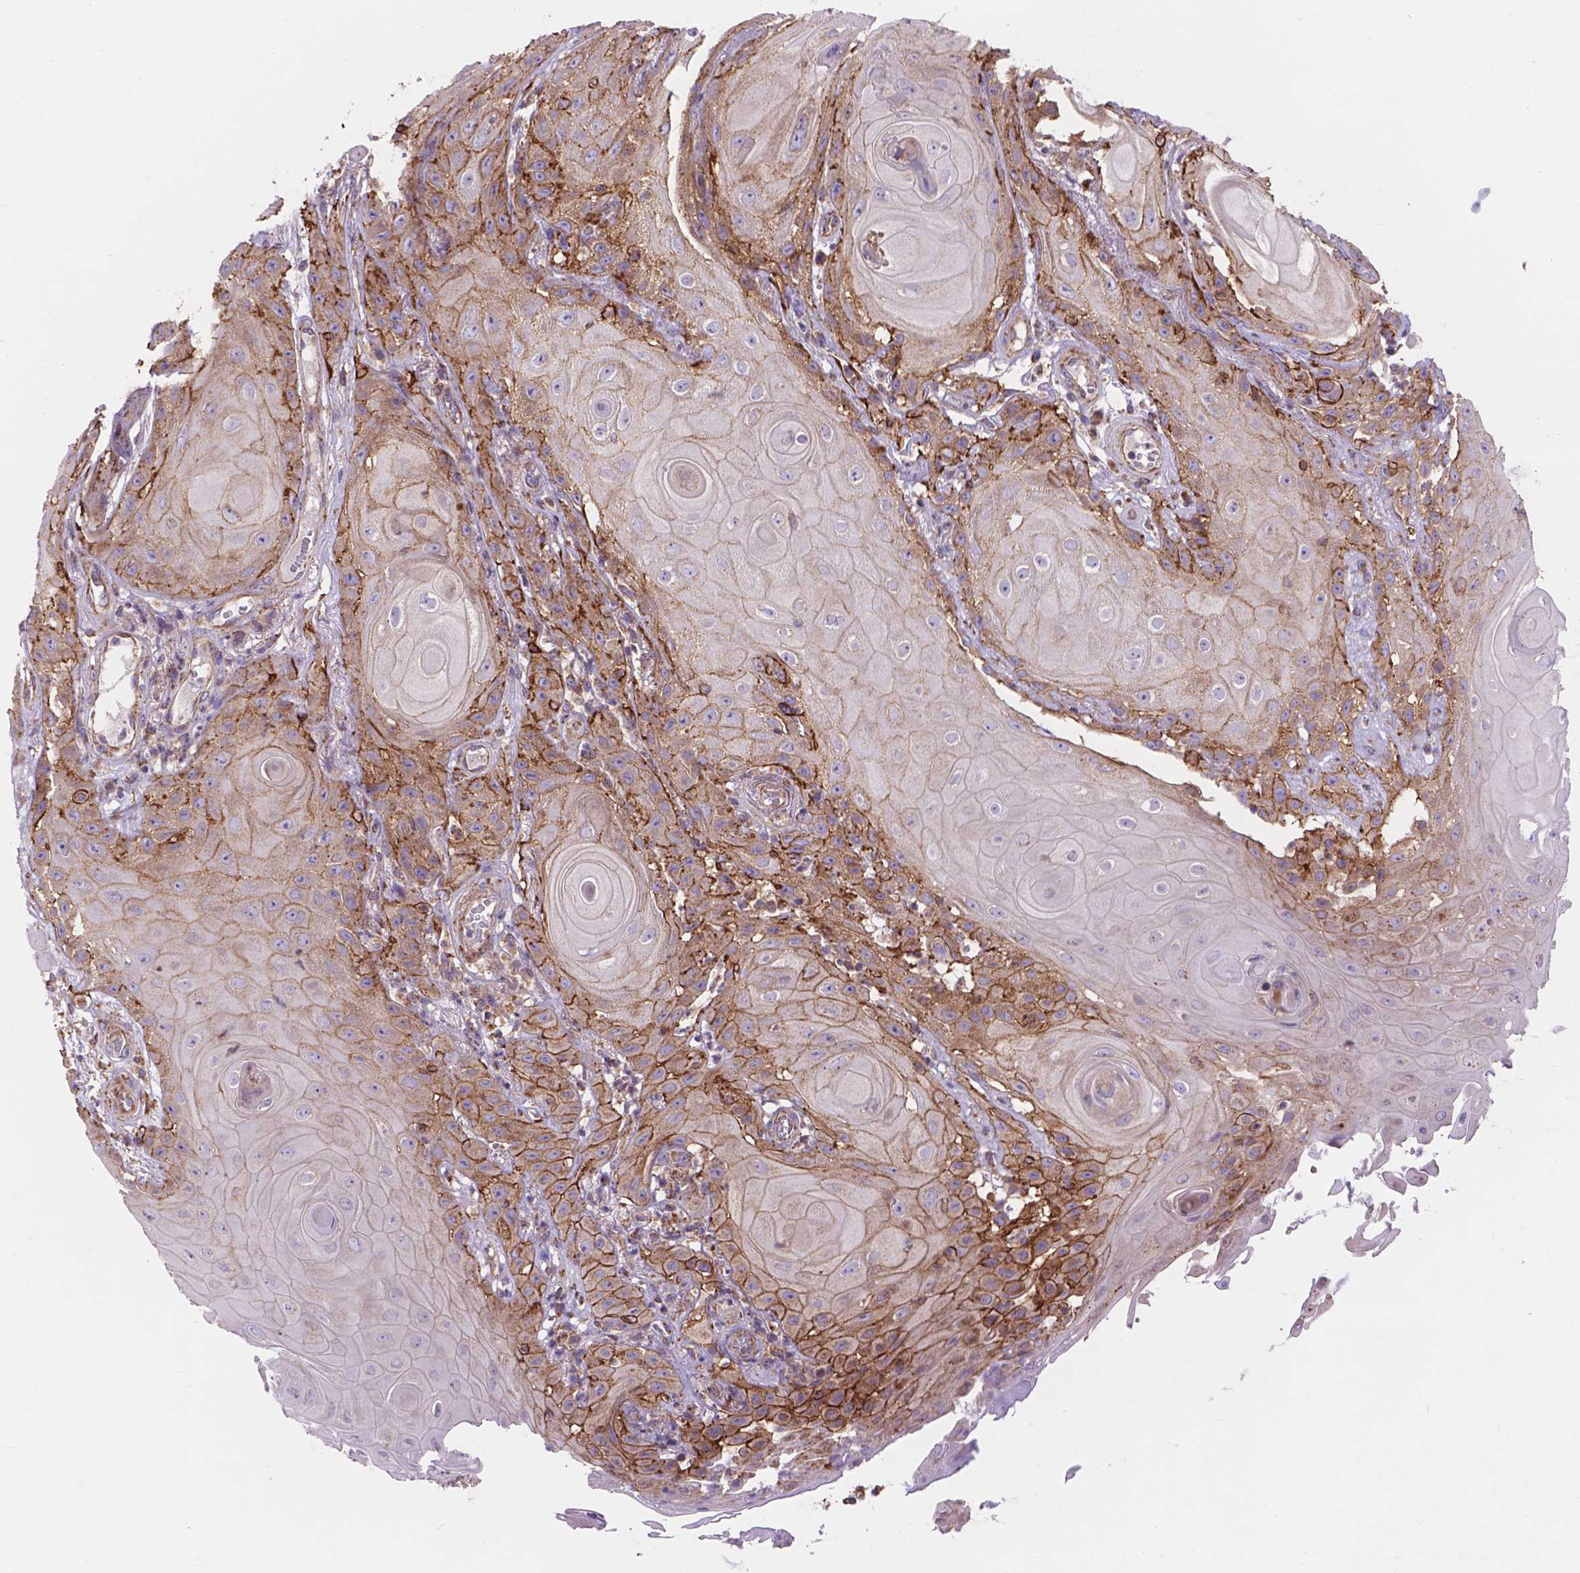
{"staining": {"intensity": "moderate", "quantity": "25%-75%", "location": "cytoplasmic/membranous"}, "tissue": "skin cancer", "cell_type": "Tumor cells", "image_type": "cancer", "snomed": [{"axis": "morphology", "description": "Squamous cell carcinoma, NOS"}, {"axis": "topography", "description": "Skin"}], "caption": "Immunohistochemistry (IHC) micrograph of neoplastic tissue: human skin cancer stained using IHC displays medium levels of moderate protein expression localized specifically in the cytoplasmic/membranous of tumor cells, appearing as a cytoplasmic/membranous brown color.", "gene": "AK3", "patient": {"sex": "male", "age": 62}}